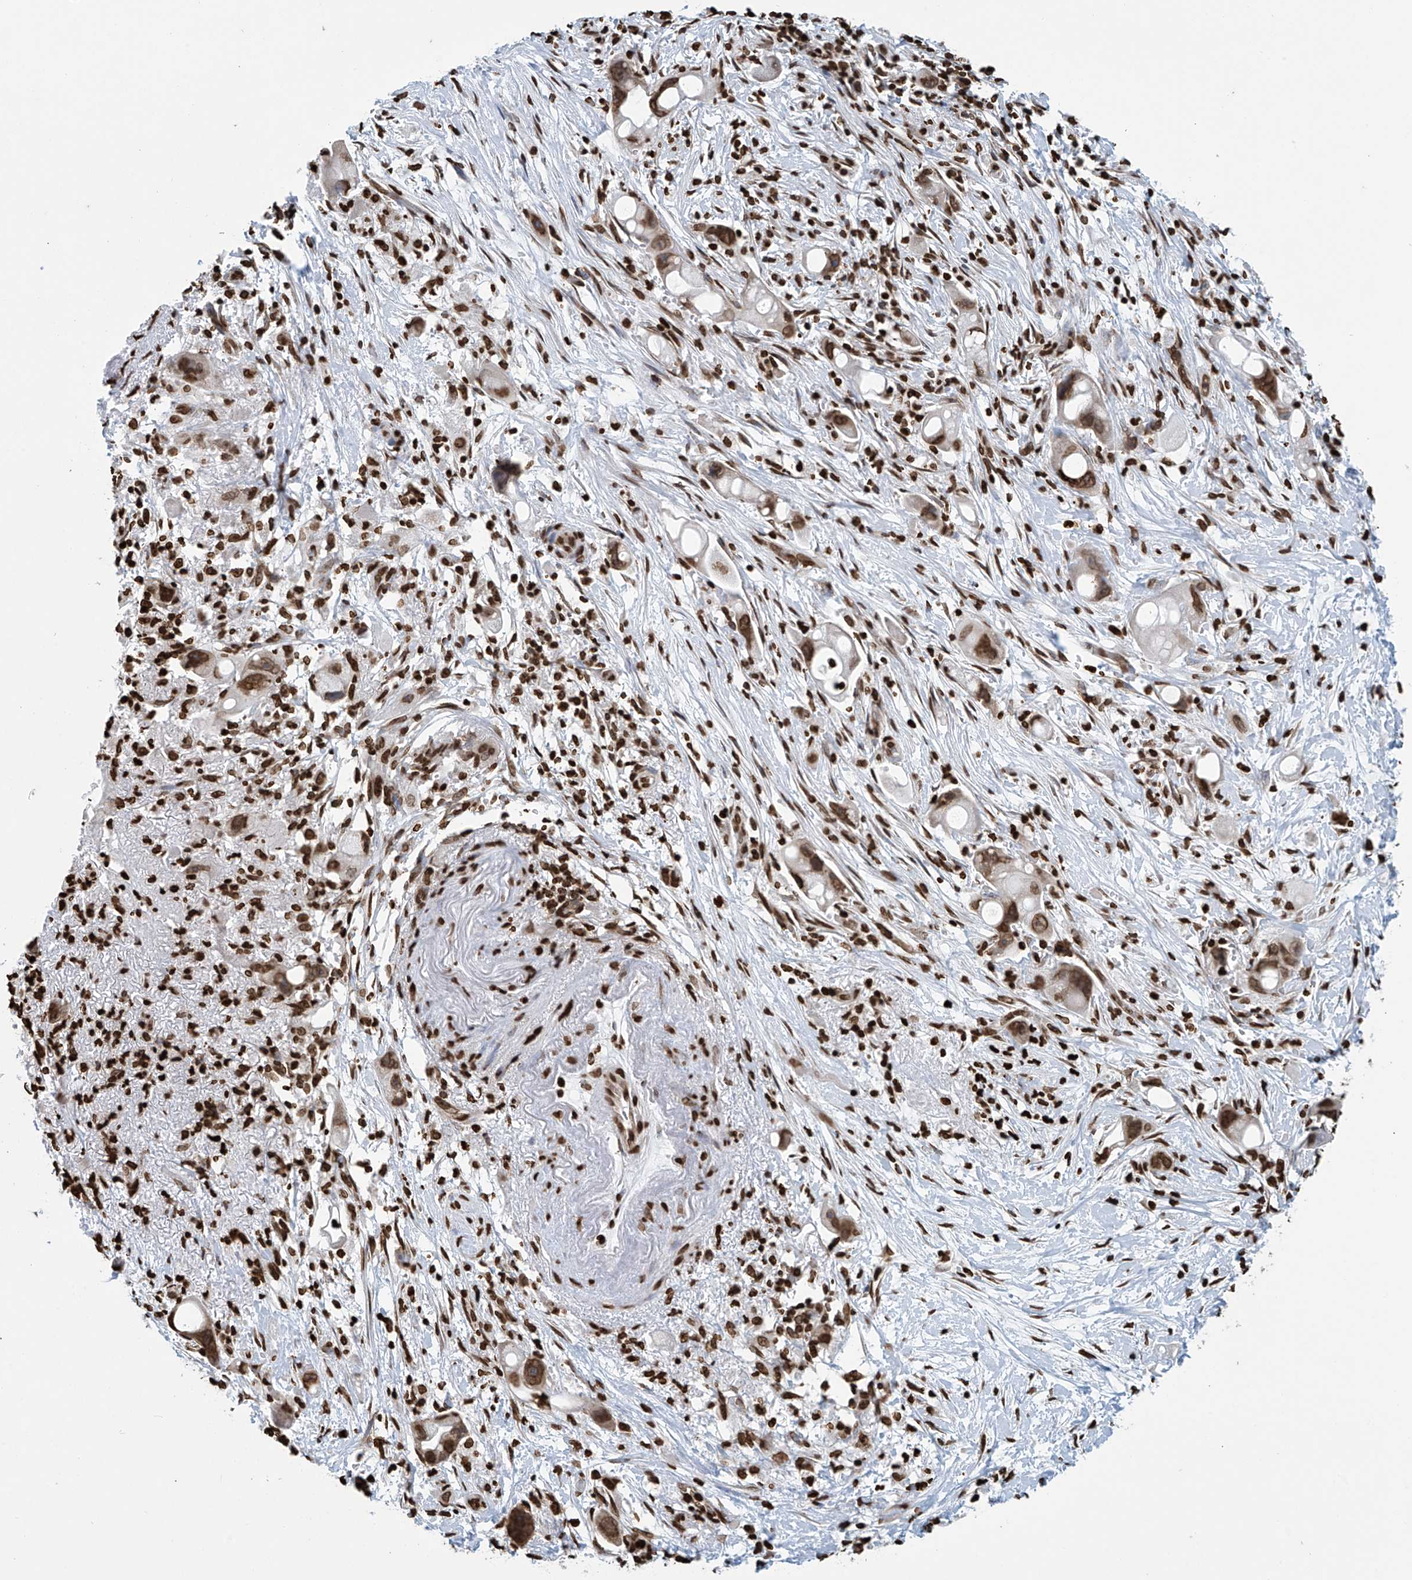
{"staining": {"intensity": "strong", "quantity": ">75%", "location": "nuclear"}, "tissue": "pancreatic cancer", "cell_type": "Tumor cells", "image_type": "cancer", "snomed": [{"axis": "morphology", "description": "Normal tissue, NOS"}, {"axis": "morphology", "description": "Adenocarcinoma, NOS"}, {"axis": "topography", "description": "Pancreas"}], "caption": "Brown immunohistochemical staining in human pancreatic adenocarcinoma shows strong nuclear staining in approximately >75% of tumor cells. (Brightfield microscopy of DAB IHC at high magnification).", "gene": "DPPA2", "patient": {"sex": "female", "age": 68}}